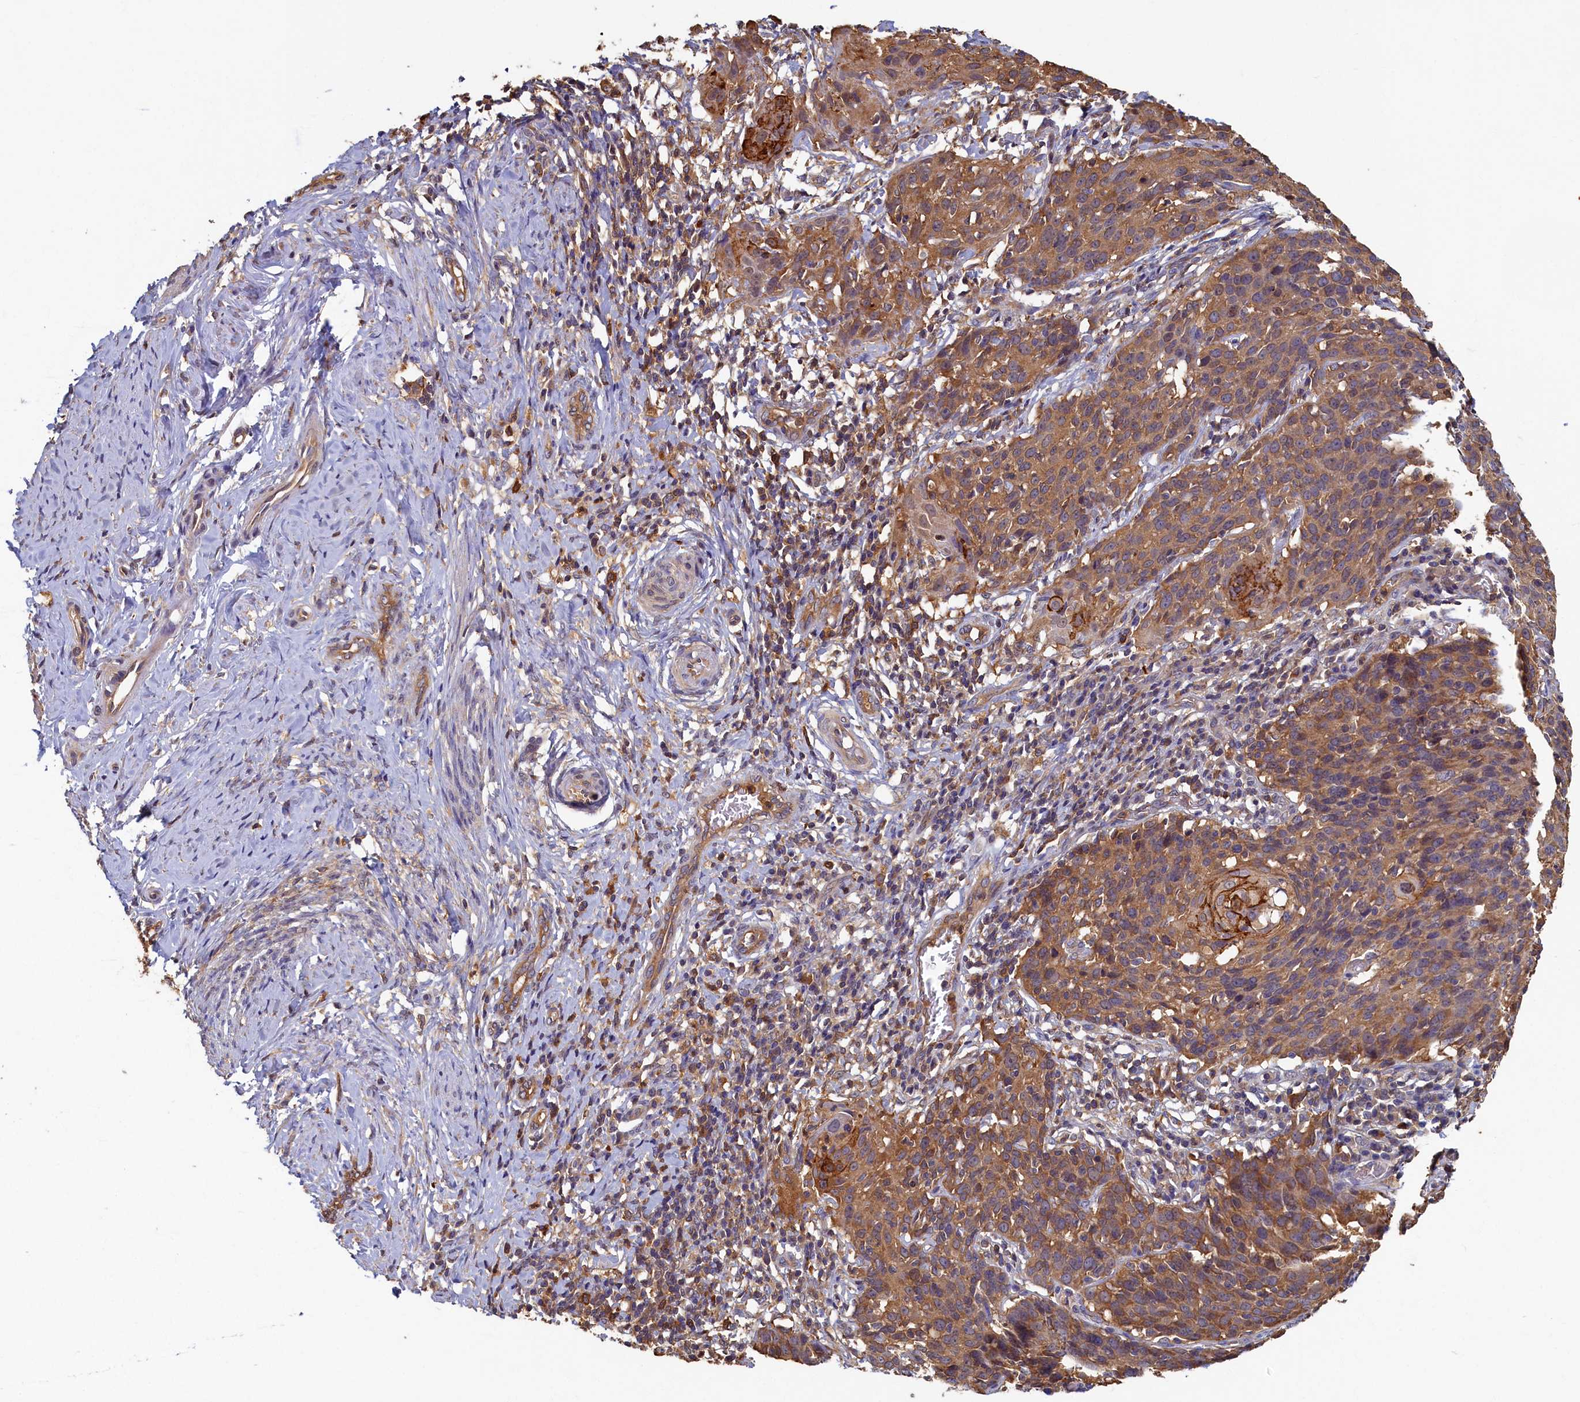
{"staining": {"intensity": "moderate", "quantity": ">75%", "location": "cytoplasmic/membranous"}, "tissue": "cervical cancer", "cell_type": "Tumor cells", "image_type": "cancer", "snomed": [{"axis": "morphology", "description": "Squamous cell carcinoma, NOS"}, {"axis": "topography", "description": "Cervix"}], "caption": "Cervical squamous cell carcinoma stained with a brown dye shows moderate cytoplasmic/membranous positive staining in approximately >75% of tumor cells.", "gene": "TIMM8B", "patient": {"sex": "female", "age": 50}}